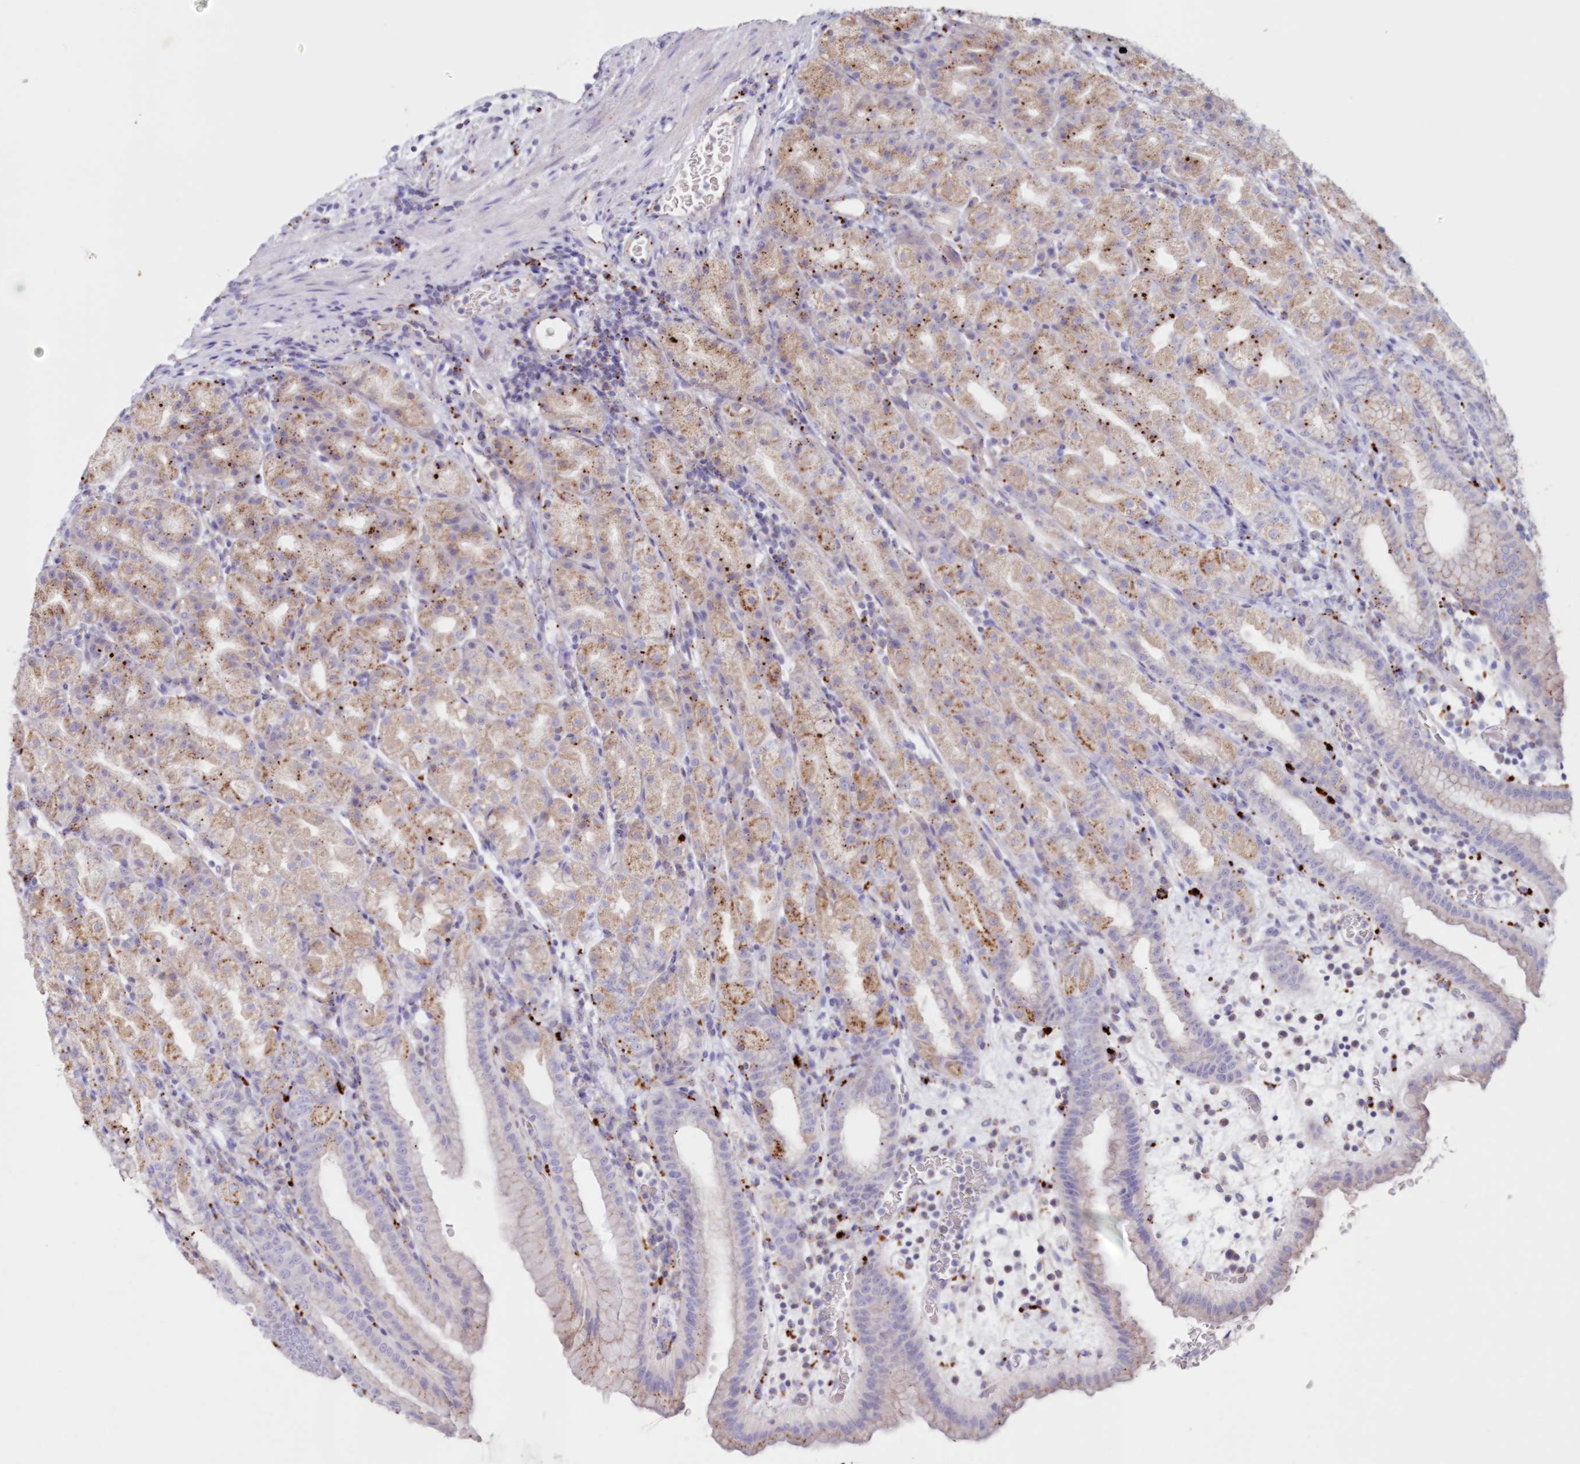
{"staining": {"intensity": "moderate", "quantity": "25%-75%", "location": "cytoplasmic/membranous"}, "tissue": "stomach", "cell_type": "Glandular cells", "image_type": "normal", "snomed": [{"axis": "morphology", "description": "Normal tissue, NOS"}, {"axis": "topography", "description": "Stomach, upper"}], "caption": "Brown immunohistochemical staining in benign human stomach reveals moderate cytoplasmic/membranous positivity in about 25%-75% of glandular cells.", "gene": "TPP1", "patient": {"sex": "male", "age": 68}}